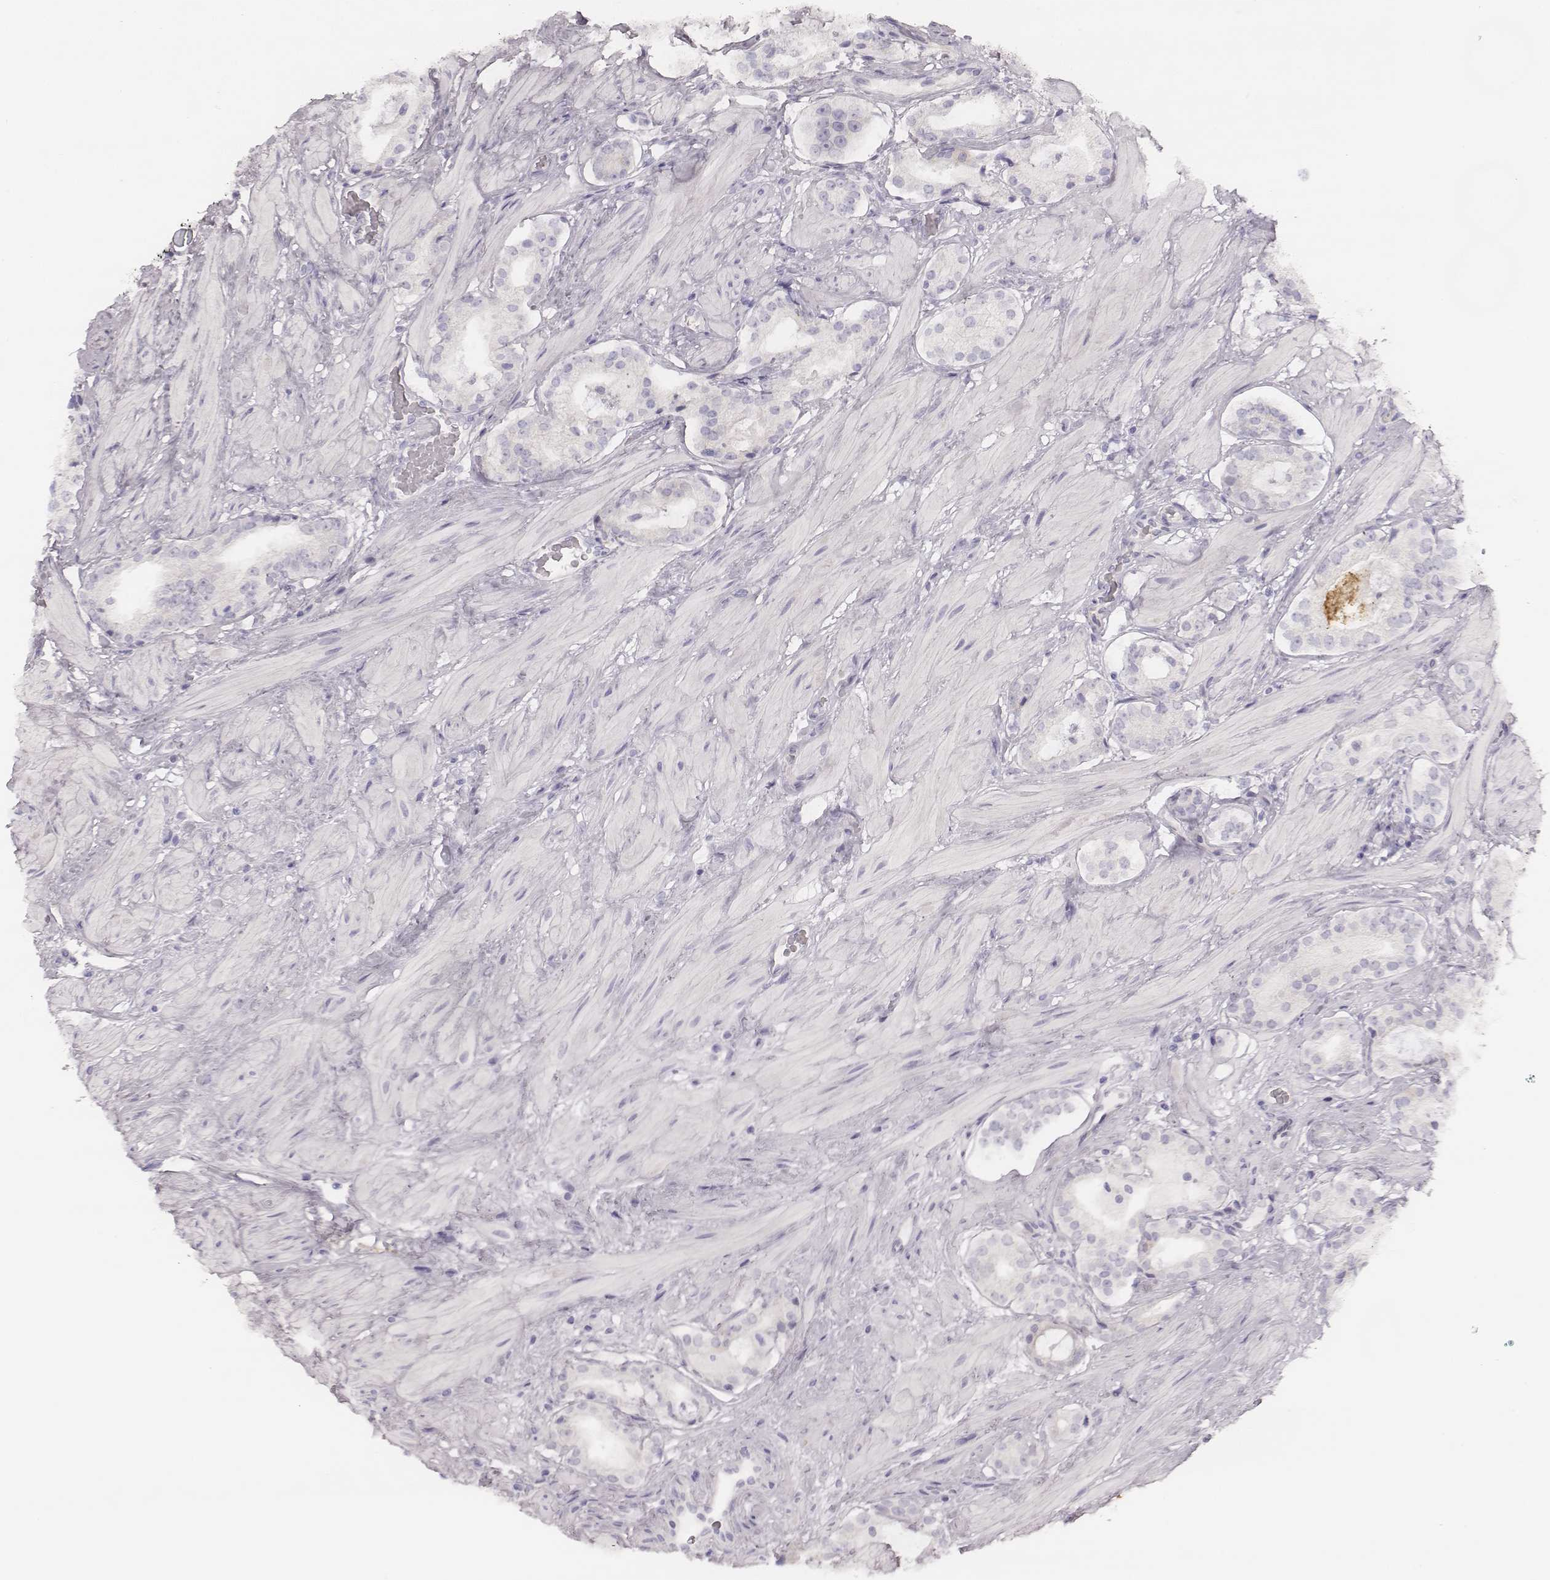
{"staining": {"intensity": "negative", "quantity": "none", "location": "none"}, "tissue": "prostate cancer", "cell_type": "Tumor cells", "image_type": "cancer", "snomed": [{"axis": "morphology", "description": "Adenocarcinoma, Low grade"}, {"axis": "topography", "description": "Prostate"}], "caption": "This is a image of IHC staining of prostate low-grade adenocarcinoma, which shows no expression in tumor cells.", "gene": "KCNJ12", "patient": {"sex": "male", "age": 60}}